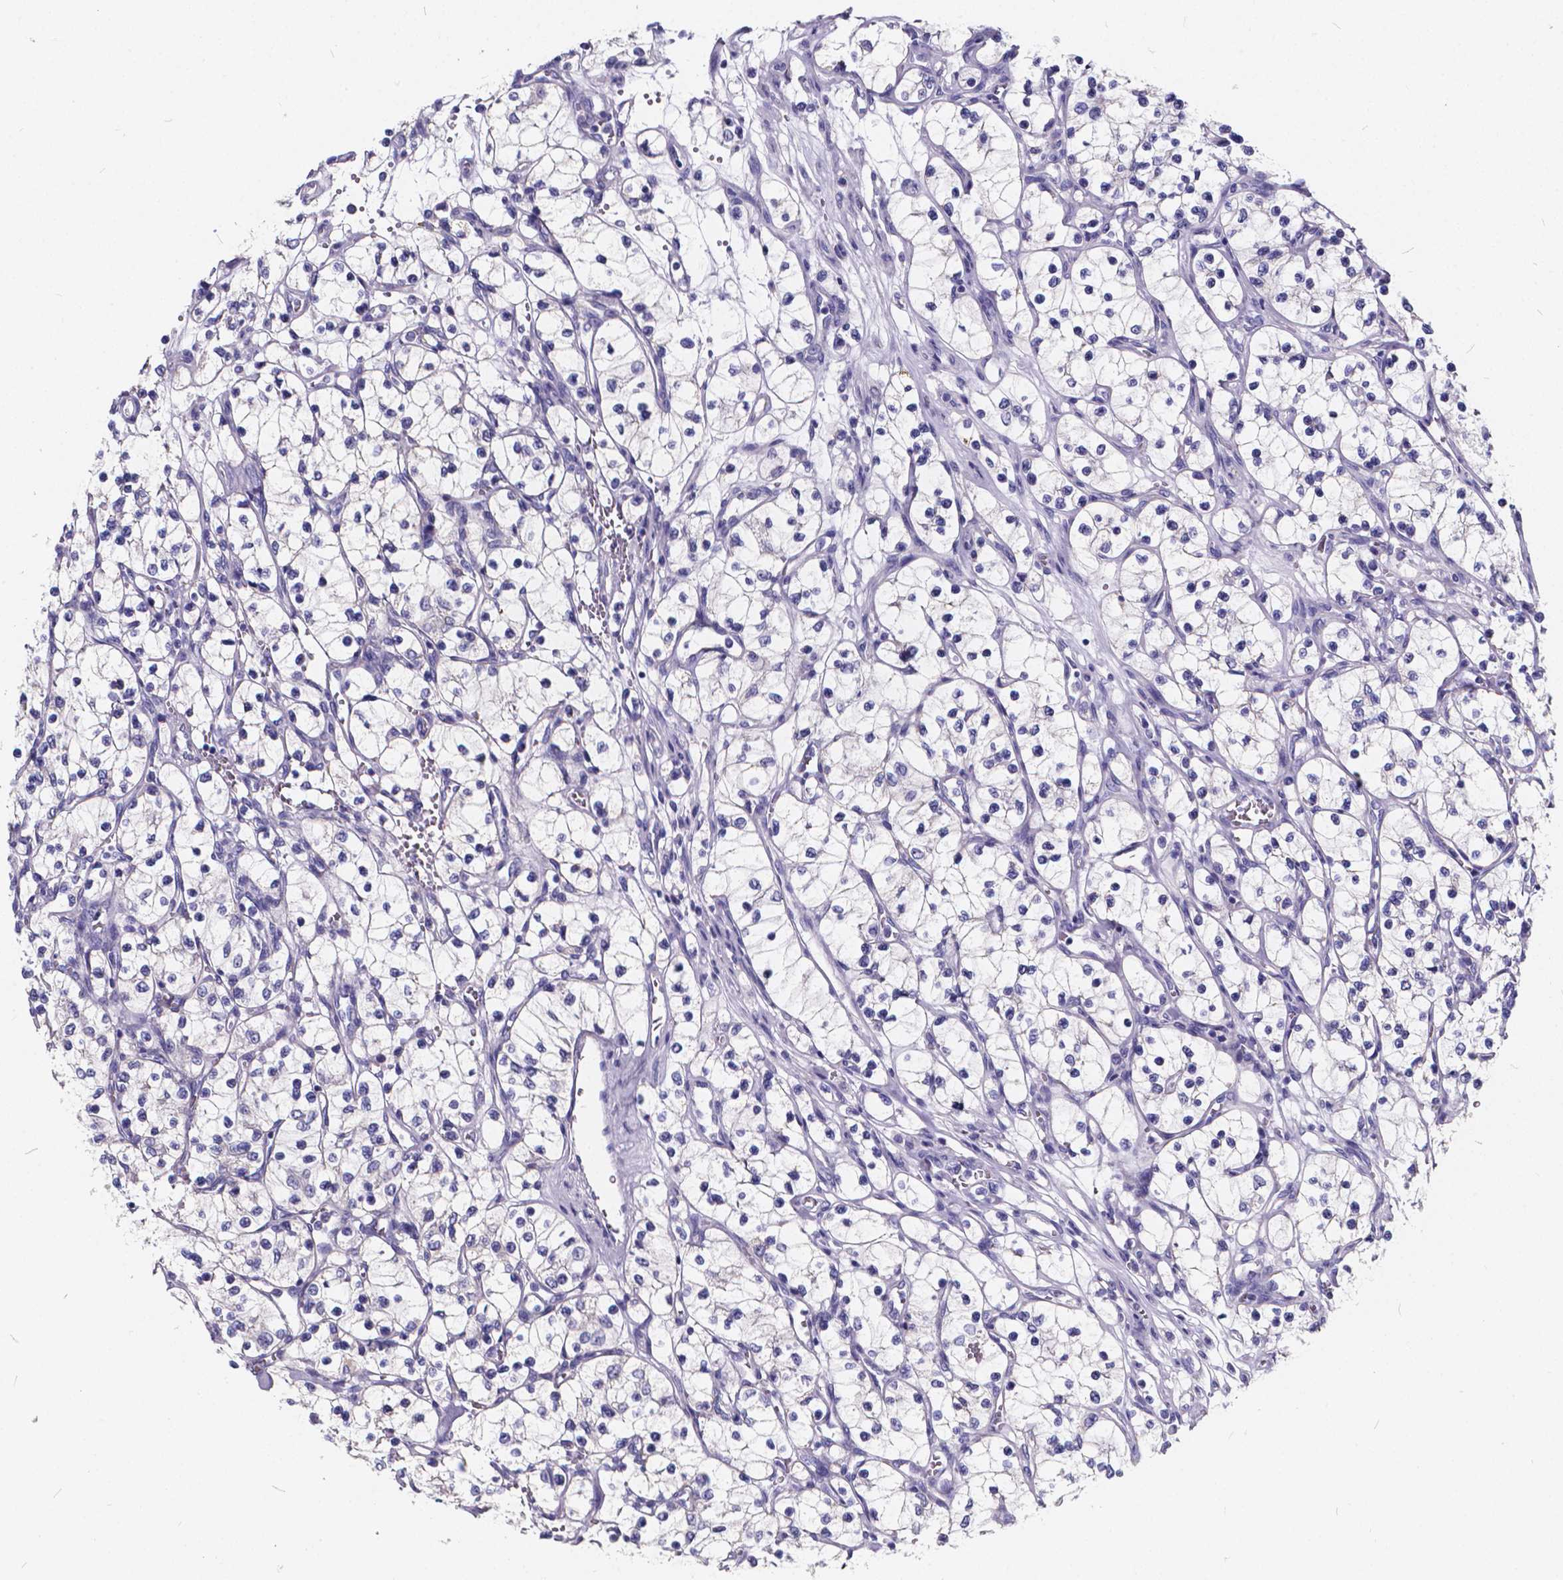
{"staining": {"intensity": "negative", "quantity": "none", "location": "none"}, "tissue": "renal cancer", "cell_type": "Tumor cells", "image_type": "cancer", "snomed": [{"axis": "morphology", "description": "Adenocarcinoma, NOS"}, {"axis": "topography", "description": "Kidney"}], "caption": "Adenocarcinoma (renal) stained for a protein using immunohistochemistry (IHC) exhibits no expression tumor cells.", "gene": "SPEF2", "patient": {"sex": "female", "age": 69}}